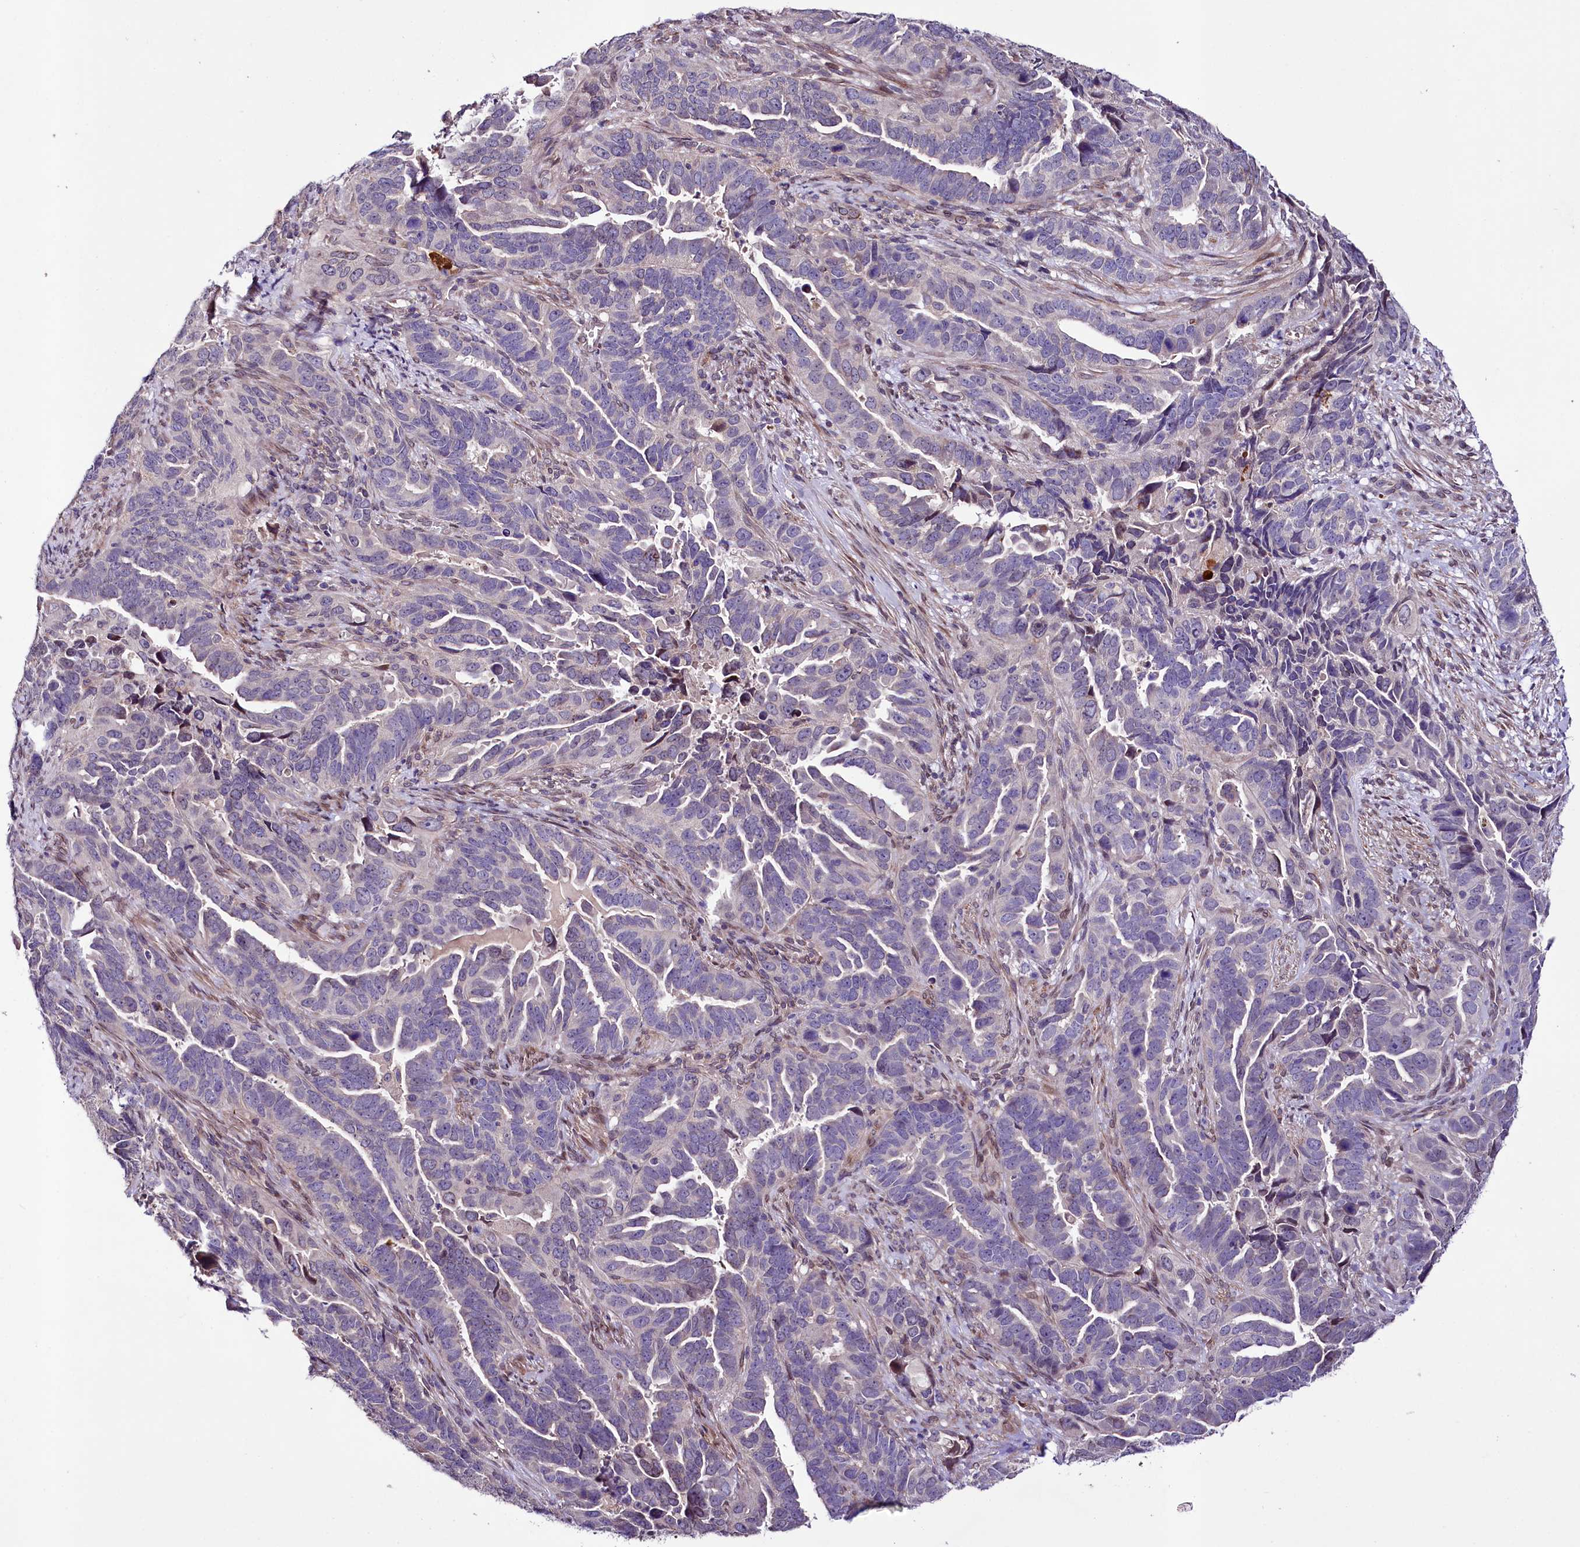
{"staining": {"intensity": "negative", "quantity": "none", "location": "none"}, "tissue": "endometrial cancer", "cell_type": "Tumor cells", "image_type": "cancer", "snomed": [{"axis": "morphology", "description": "Adenocarcinoma, NOS"}, {"axis": "topography", "description": "Endometrium"}], "caption": "Tumor cells show no significant protein expression in endometrial cancer.", "gene": "ZNF226", "patient": {"sex": "female", "age": 65}}